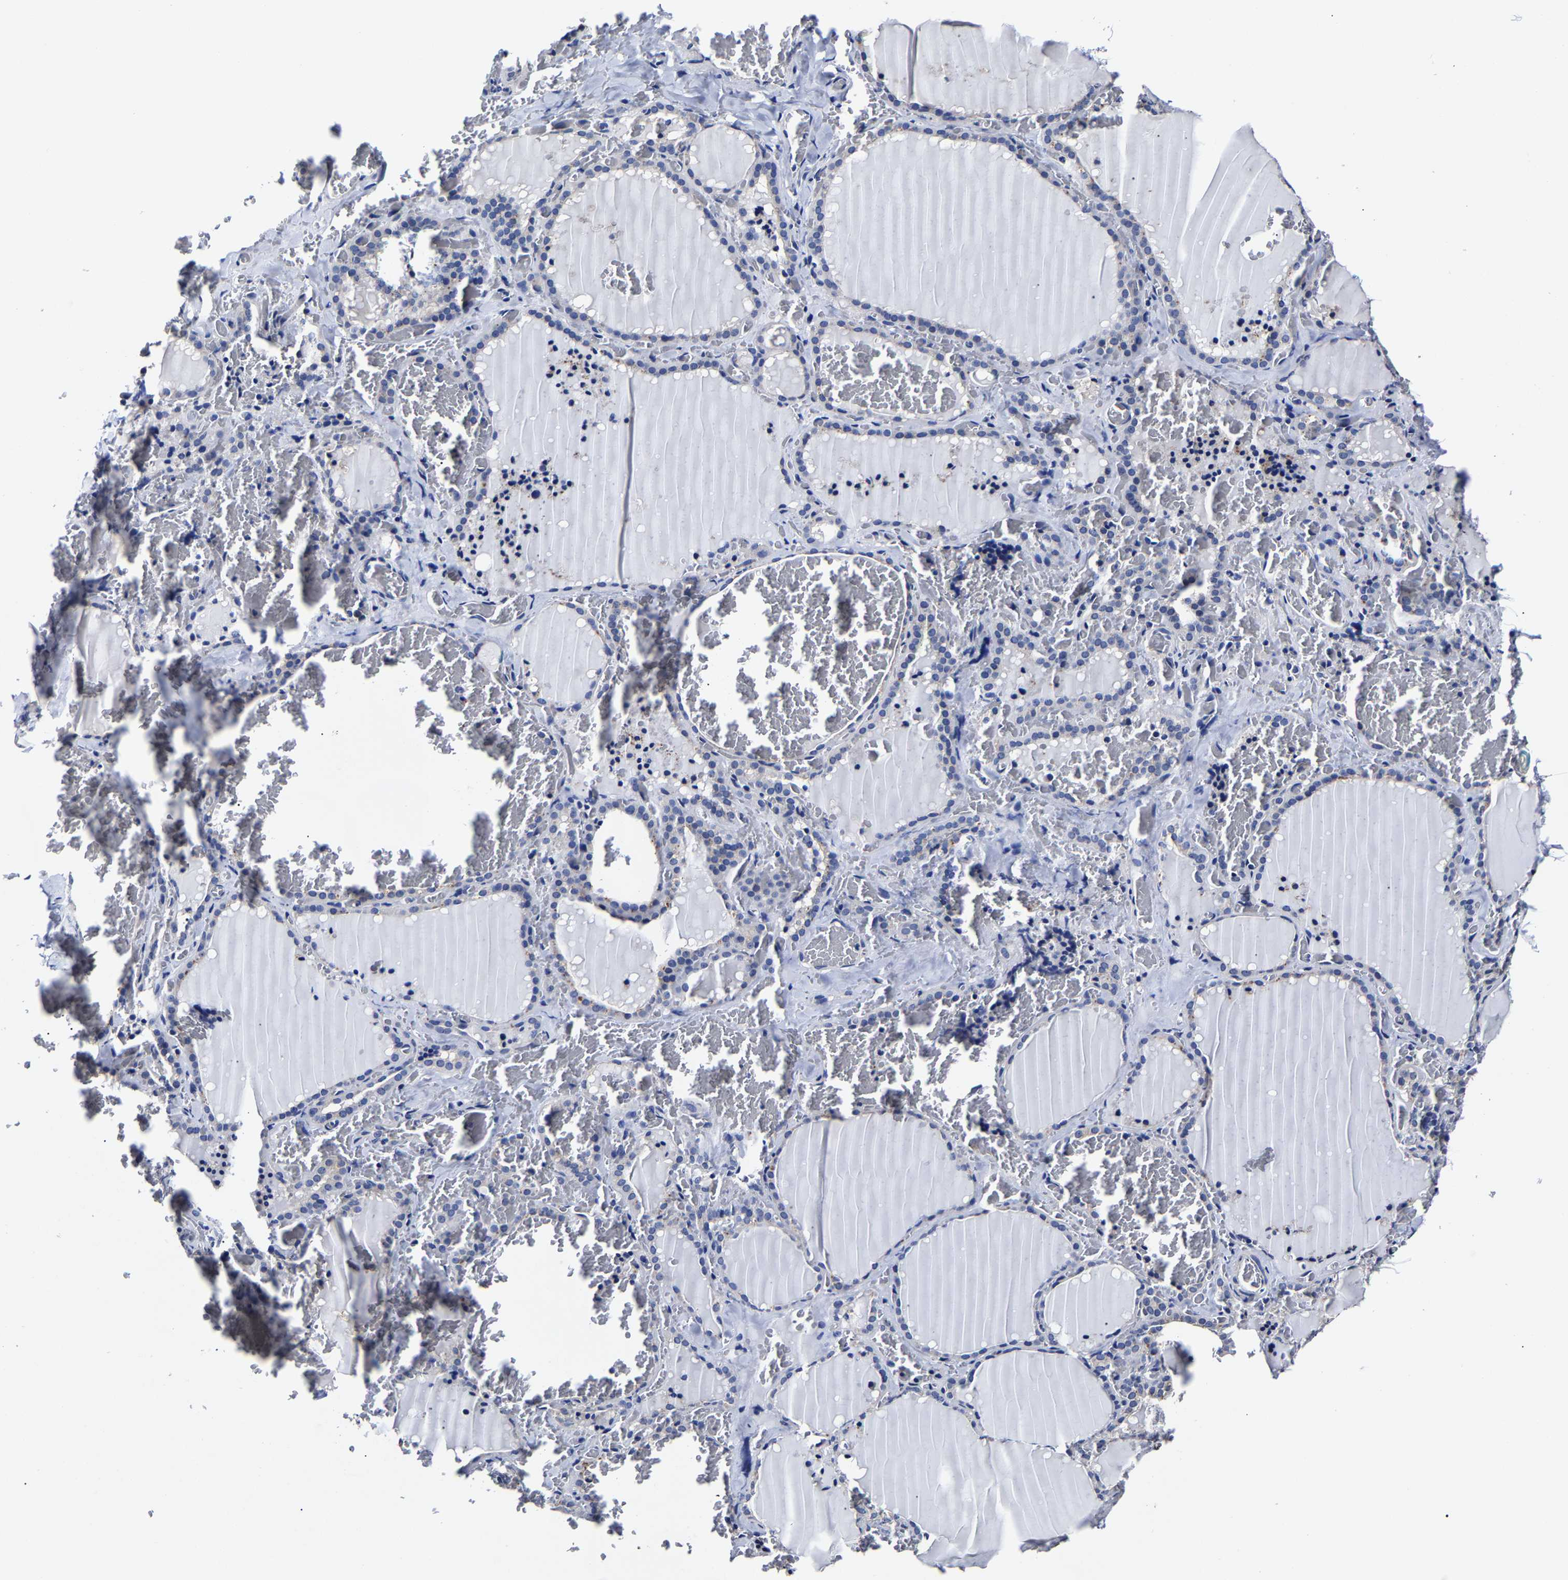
{"staining": {"intensity": "negative", "quantity": "none", "location": "none"}, "tissue": "thyroid gland", "cell_type": "Glandular cells", "image_type": "normal", "snomed": [{"axis": "morphology", "description": "Normal tissue, NOS"}, {"axis": "topography", "description": "Thyroid gland"}], "caption": "Immunohistochemical staining of unremarkable thyroid gland displays no significant staining in glandular cells.", "gene": "AKAP4", "patient": {"sex": "female", "age": 22}}